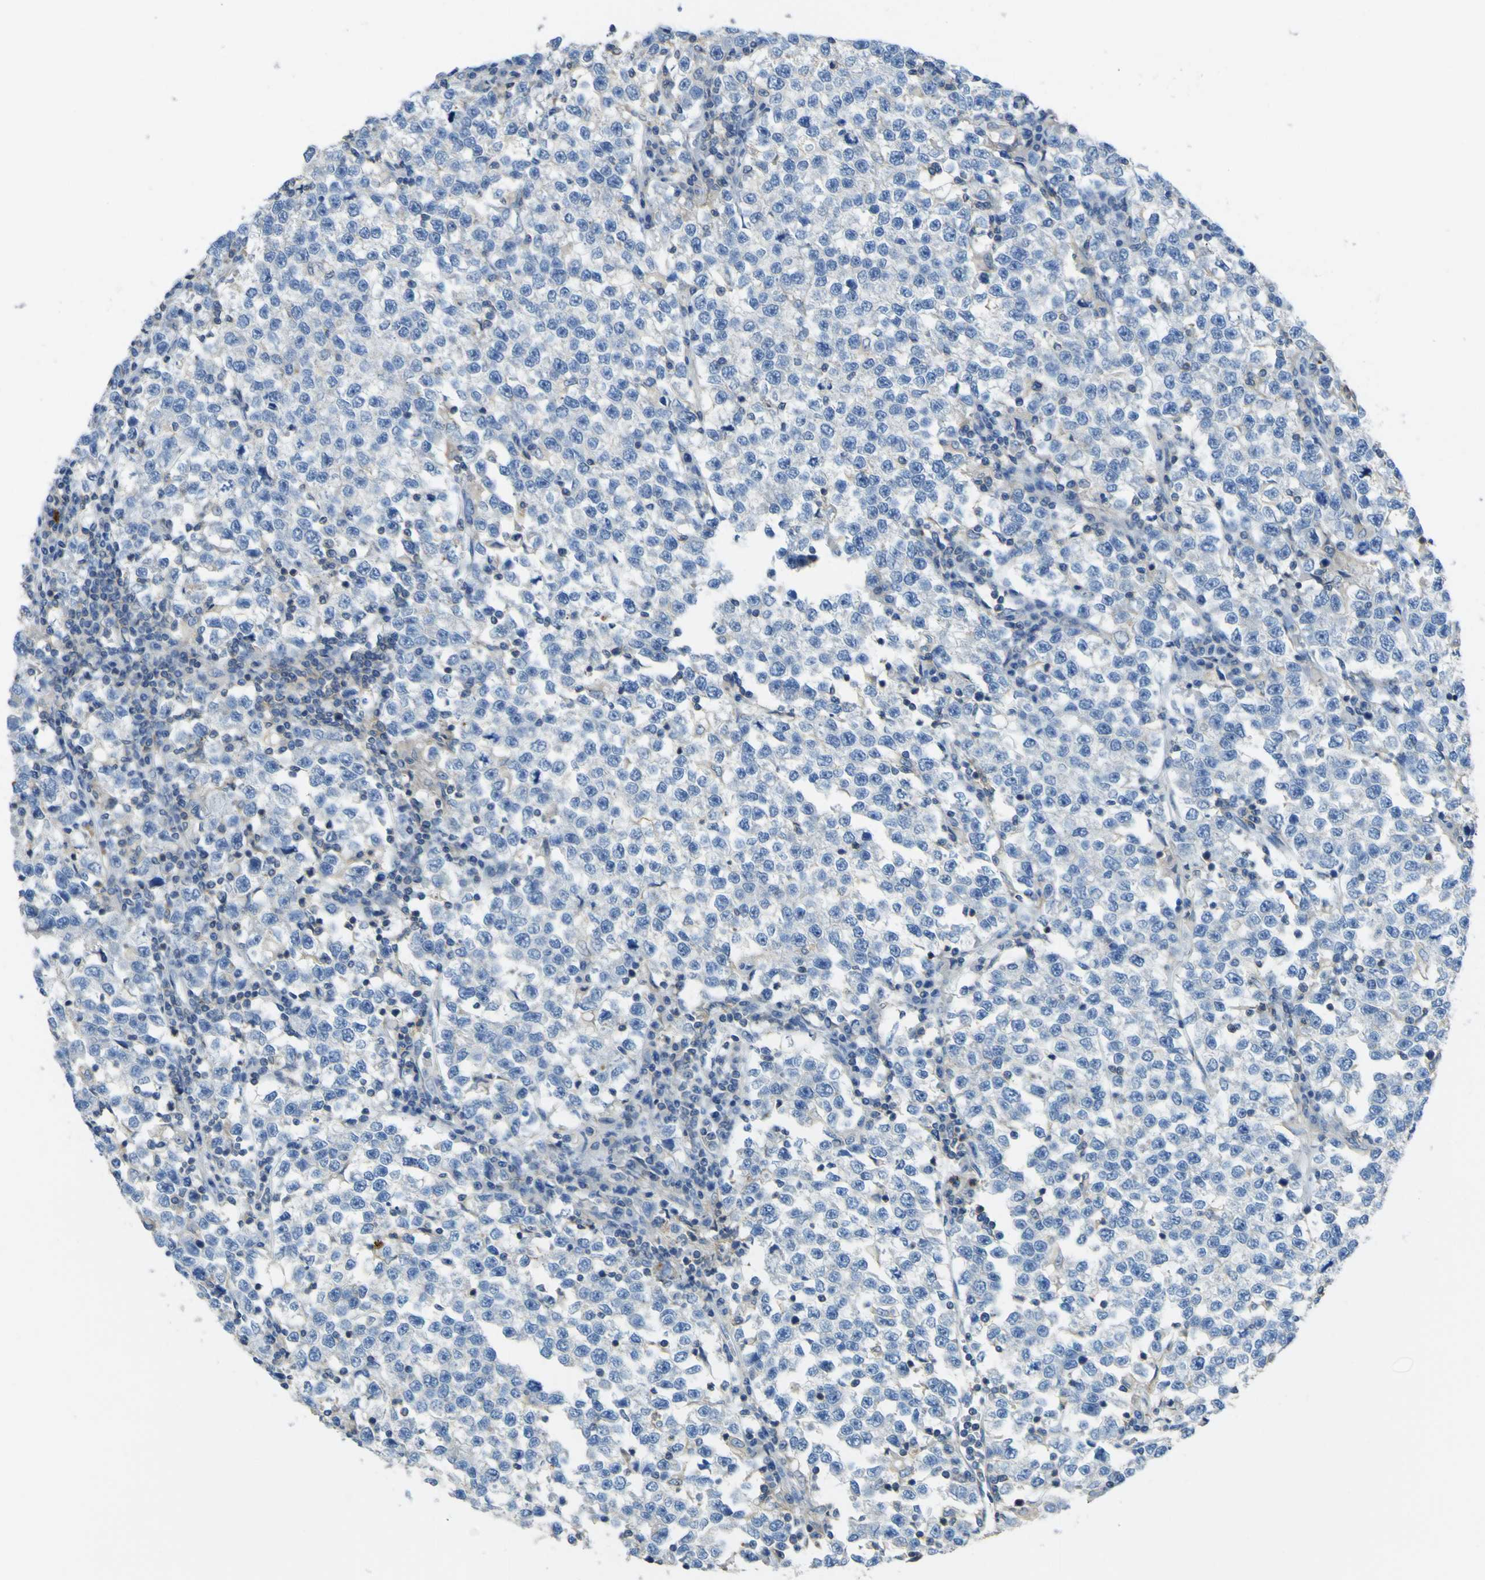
{"staining": {"intensity": "weak", "quantity": "25%-75%", "location": "cytoplasmic/membranous"}, "tissue": "testis cancer", "cell_type": "Tumor cells", "image_type": "cancer", "snomed": [{"axis": "morphology", "description": "Normal tissue, NOS"}, {"axis": "morphology", "description": "Seminoma, NOS"}, {"axis": "topography", "description": "Testis"}], "caption": "Immunohistochemical staining of human seminoma (testis) shows weak cytoplasmic/membranous protein positivity in approximately 25%-75% of tumor cells.", "gene": "OGN", "patient": {"sex": "male", "age": 43}}